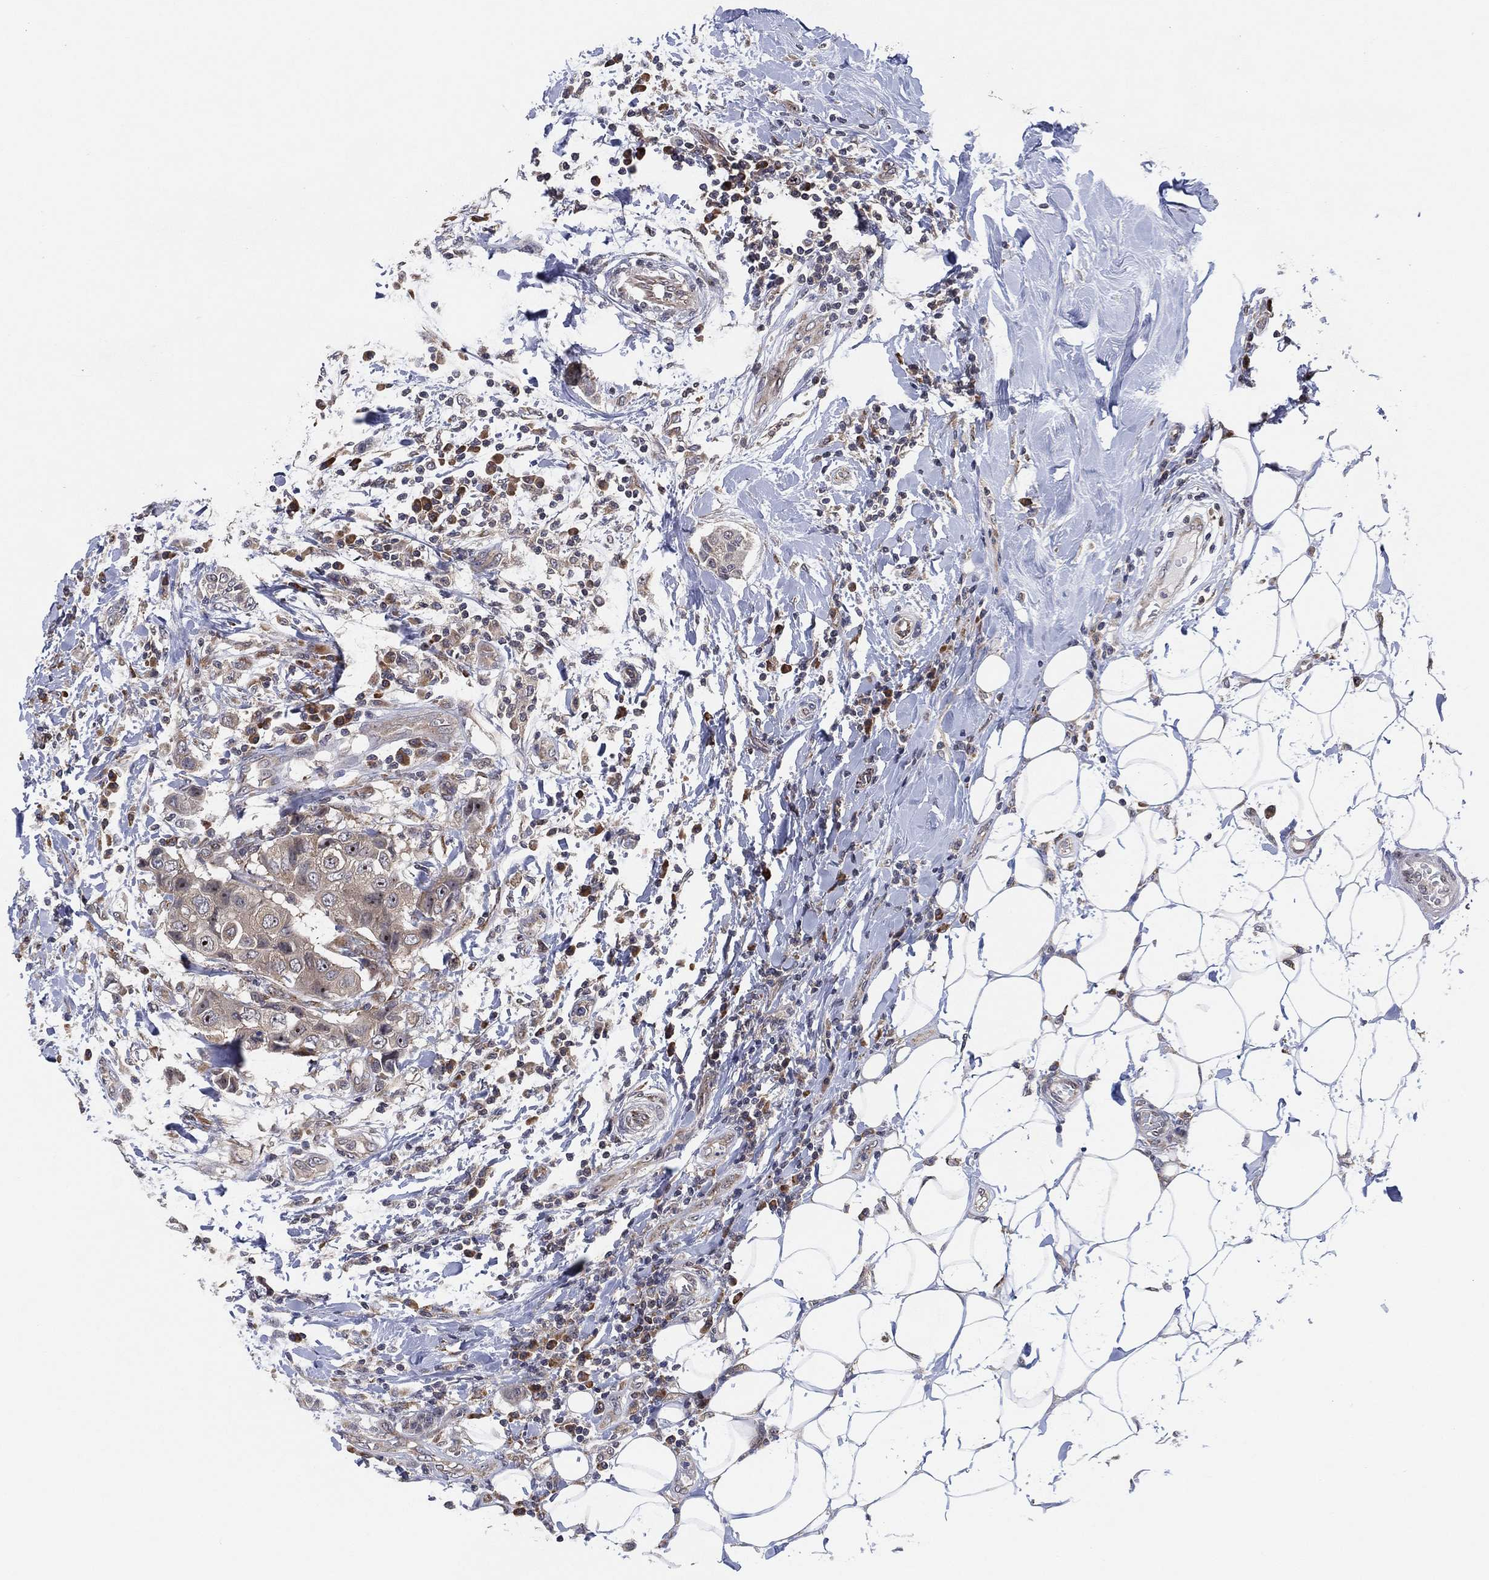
{"staining": {"intensity": "negative", "quantity": "none", "location": "none"}, "tissue": "breast cancer", "cell_type": "Tumor cells", "image_type": "cancer", "snomed": [{"axis": "morphology", "description": "Duct carcinoma"}, {"axis": "topography", "description": "Breast"}], "caption": "This image is of breast cancer (invasive ductal carcinoma) stained with IHC to label a protein in brown with the nuclei are counter-stained blue. There is no expression in tumor cells.", "gene": "FAM104A", "patient": {"sex": "female", "age": 27}}